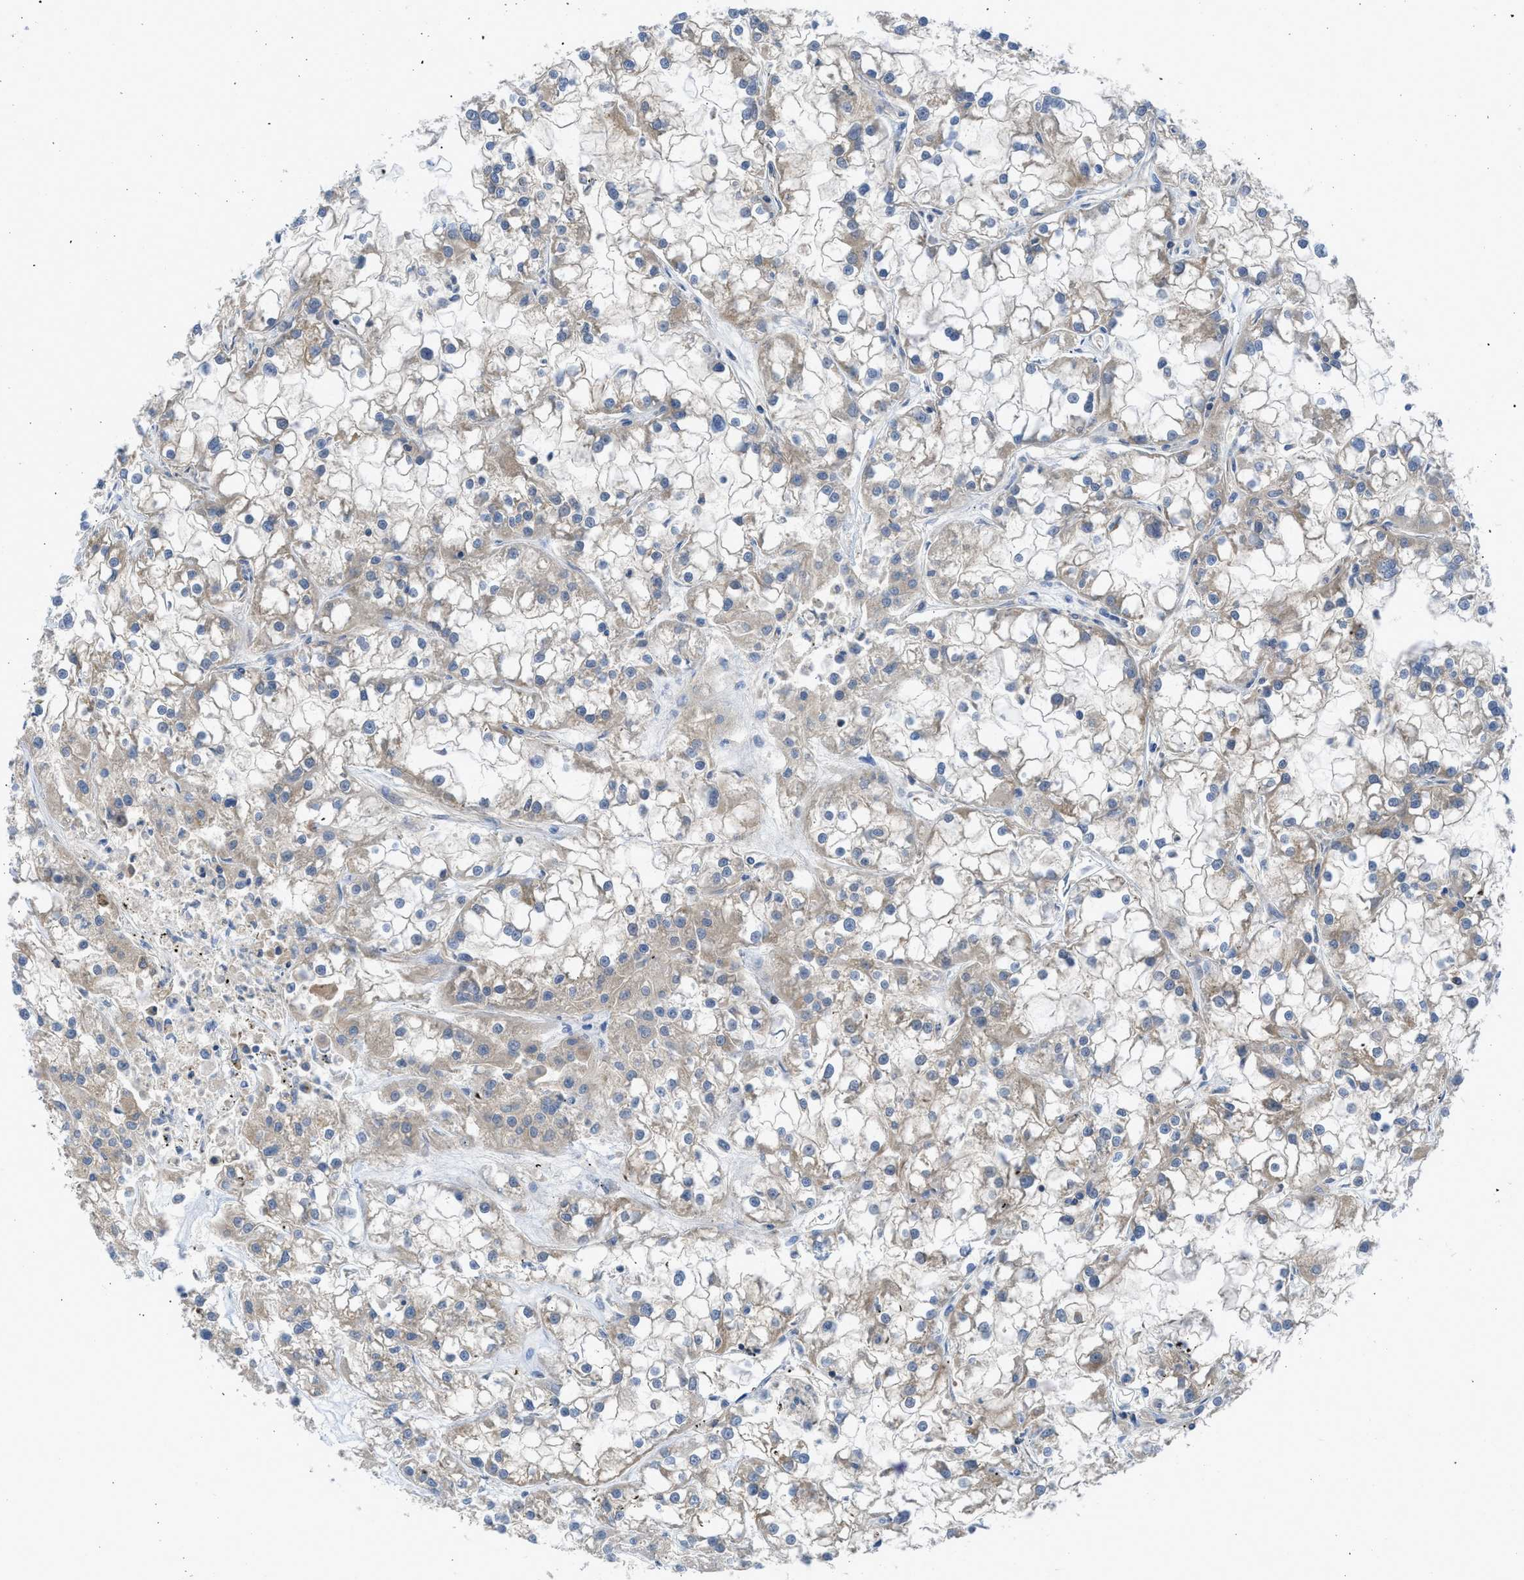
{"staining": {"intensity": "weak", "quantity": ">75%", "location": "cytoplasmic/membranous"}, "tissue": "renal cancer", "cell_type": "Tumor cells", "image_type": "cancer", "snomed": [{"axis": "morphology", "description": "Adenocarcinoma, NOS"}, {"axis": "topography", "description": "Kidney"}], "caption": "A high-resolution micrograph shows IHC staining of adenocarcinoma (renal), which exhibits weak cytoplasmic/membranous expression in about >75% of tumor cells.", "gene": "CHKB", "patient": {"sex": "female", "age": 52}}